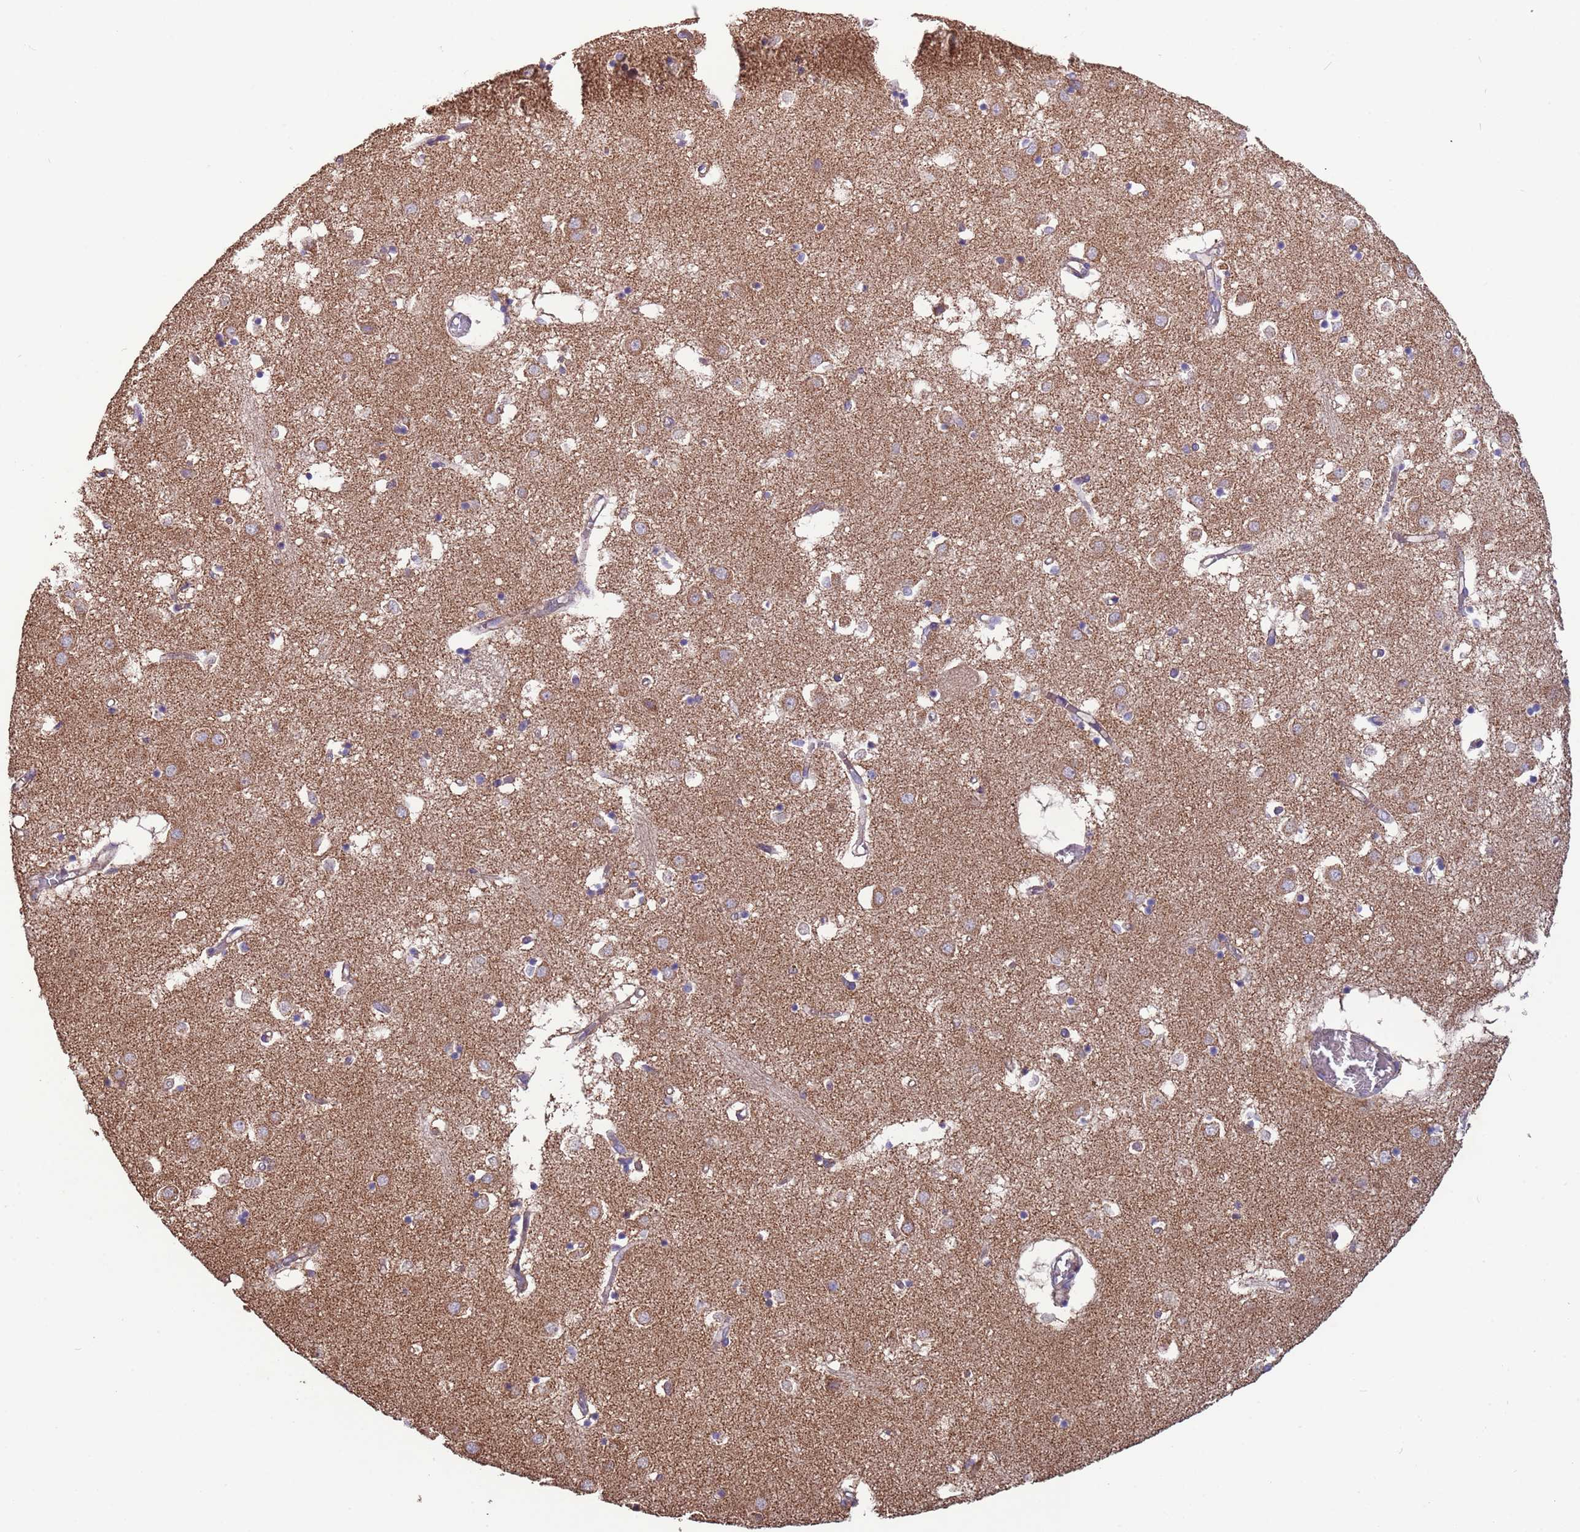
{"staining": {"intensity": "weak", "quantity": ">75%", "location": "cytoplasmic/membranous"}, "tissue": "caudate", "cell_type": "Glial cells", "image_type": "normal", "snomed": [{"axis": "morphology", "description": "Normal tissue, NOS"}, {"axis": "topography", "description": "Lateral ventricle wall"}], "caption": "Glial cells exhibit low levels of weak cytoplasmic/membranous staining in about >75% of cells in benign human caudate.", "gene": "EEF1AKMT1", "patient": {"sex": "male", "age": 70}}